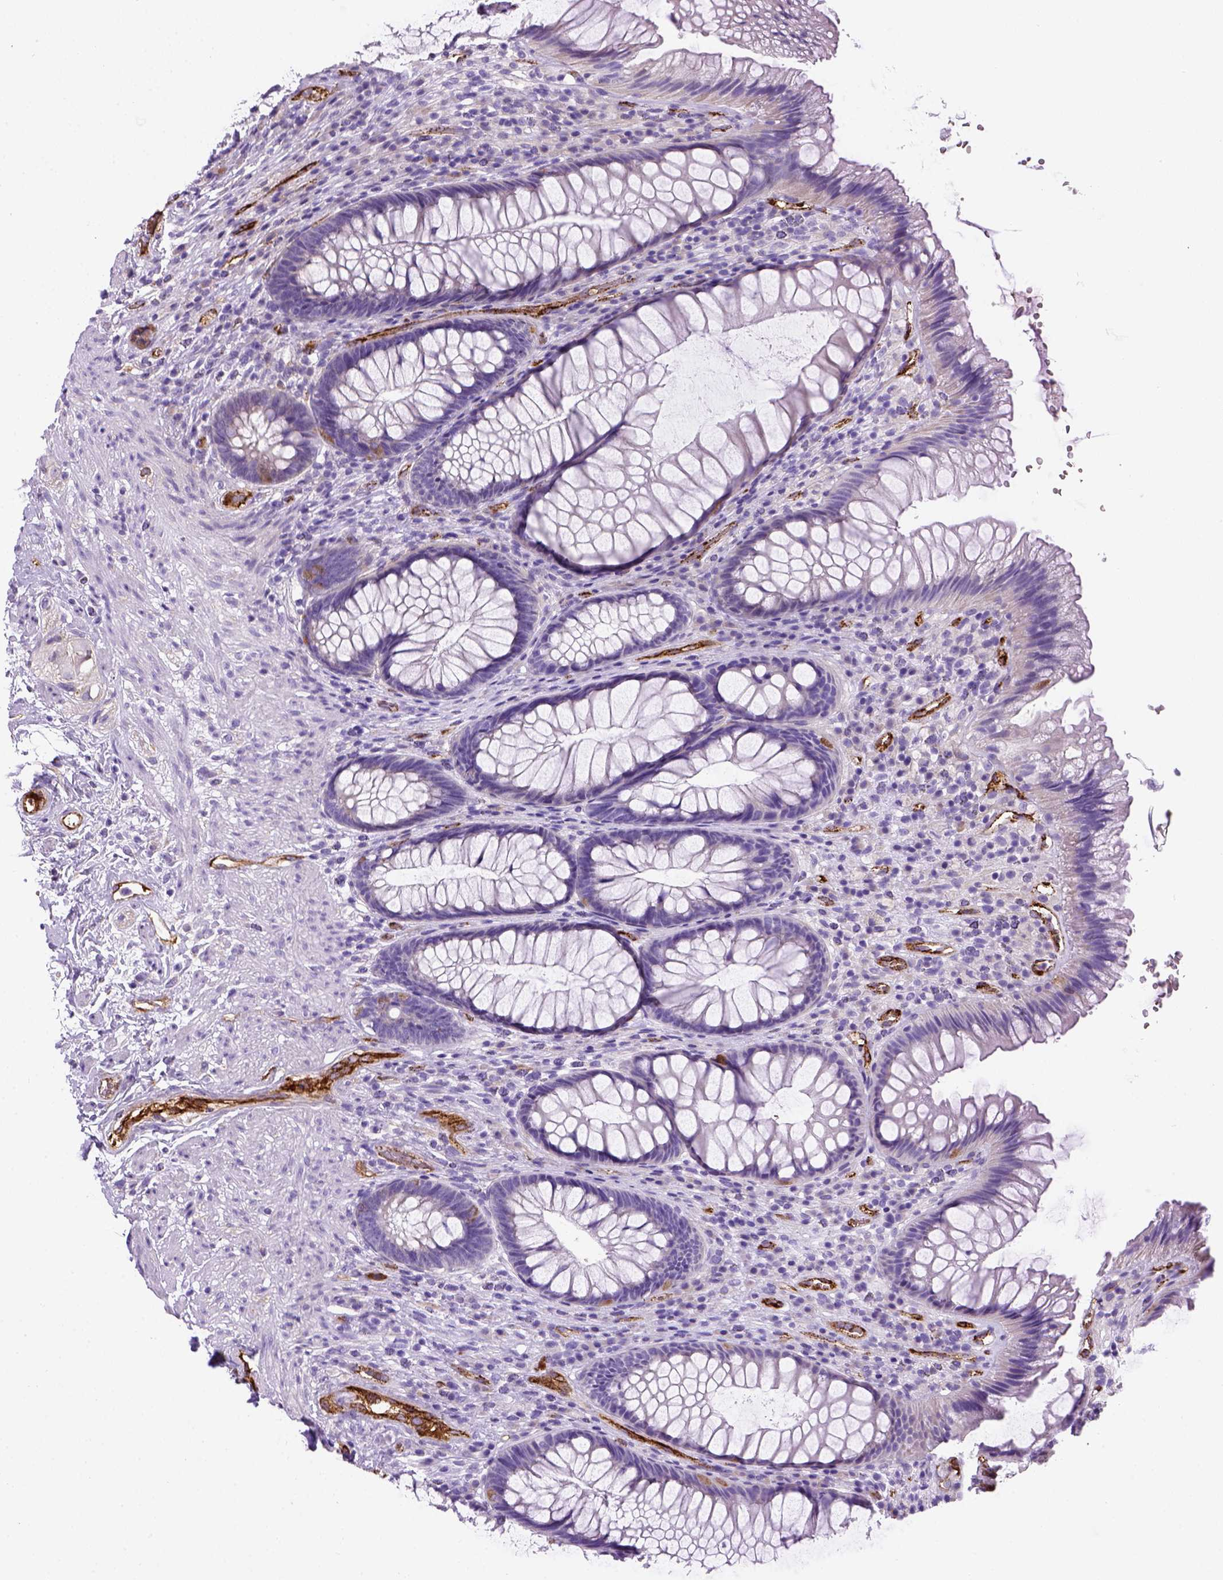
{"staining": {"intensity": "negative", "quantity": "none", "location": "none"}, "tissue": "rectum", "cell_type": "Glandular cells", "image_type": "normal", "snomed": [{"axis": "morphology", "description": "Normal tissue, NOS"}, {"axis": "topography", "description": "Smooth muscle"}, {"axis": "topography", "description": "Rectum"}], "caption": "Human rectum stained for a protein using immunohistochemistry reveals no expression in glandular cells.", "gene": "VWF", "patient": {"sex": "male", "age": 53}}